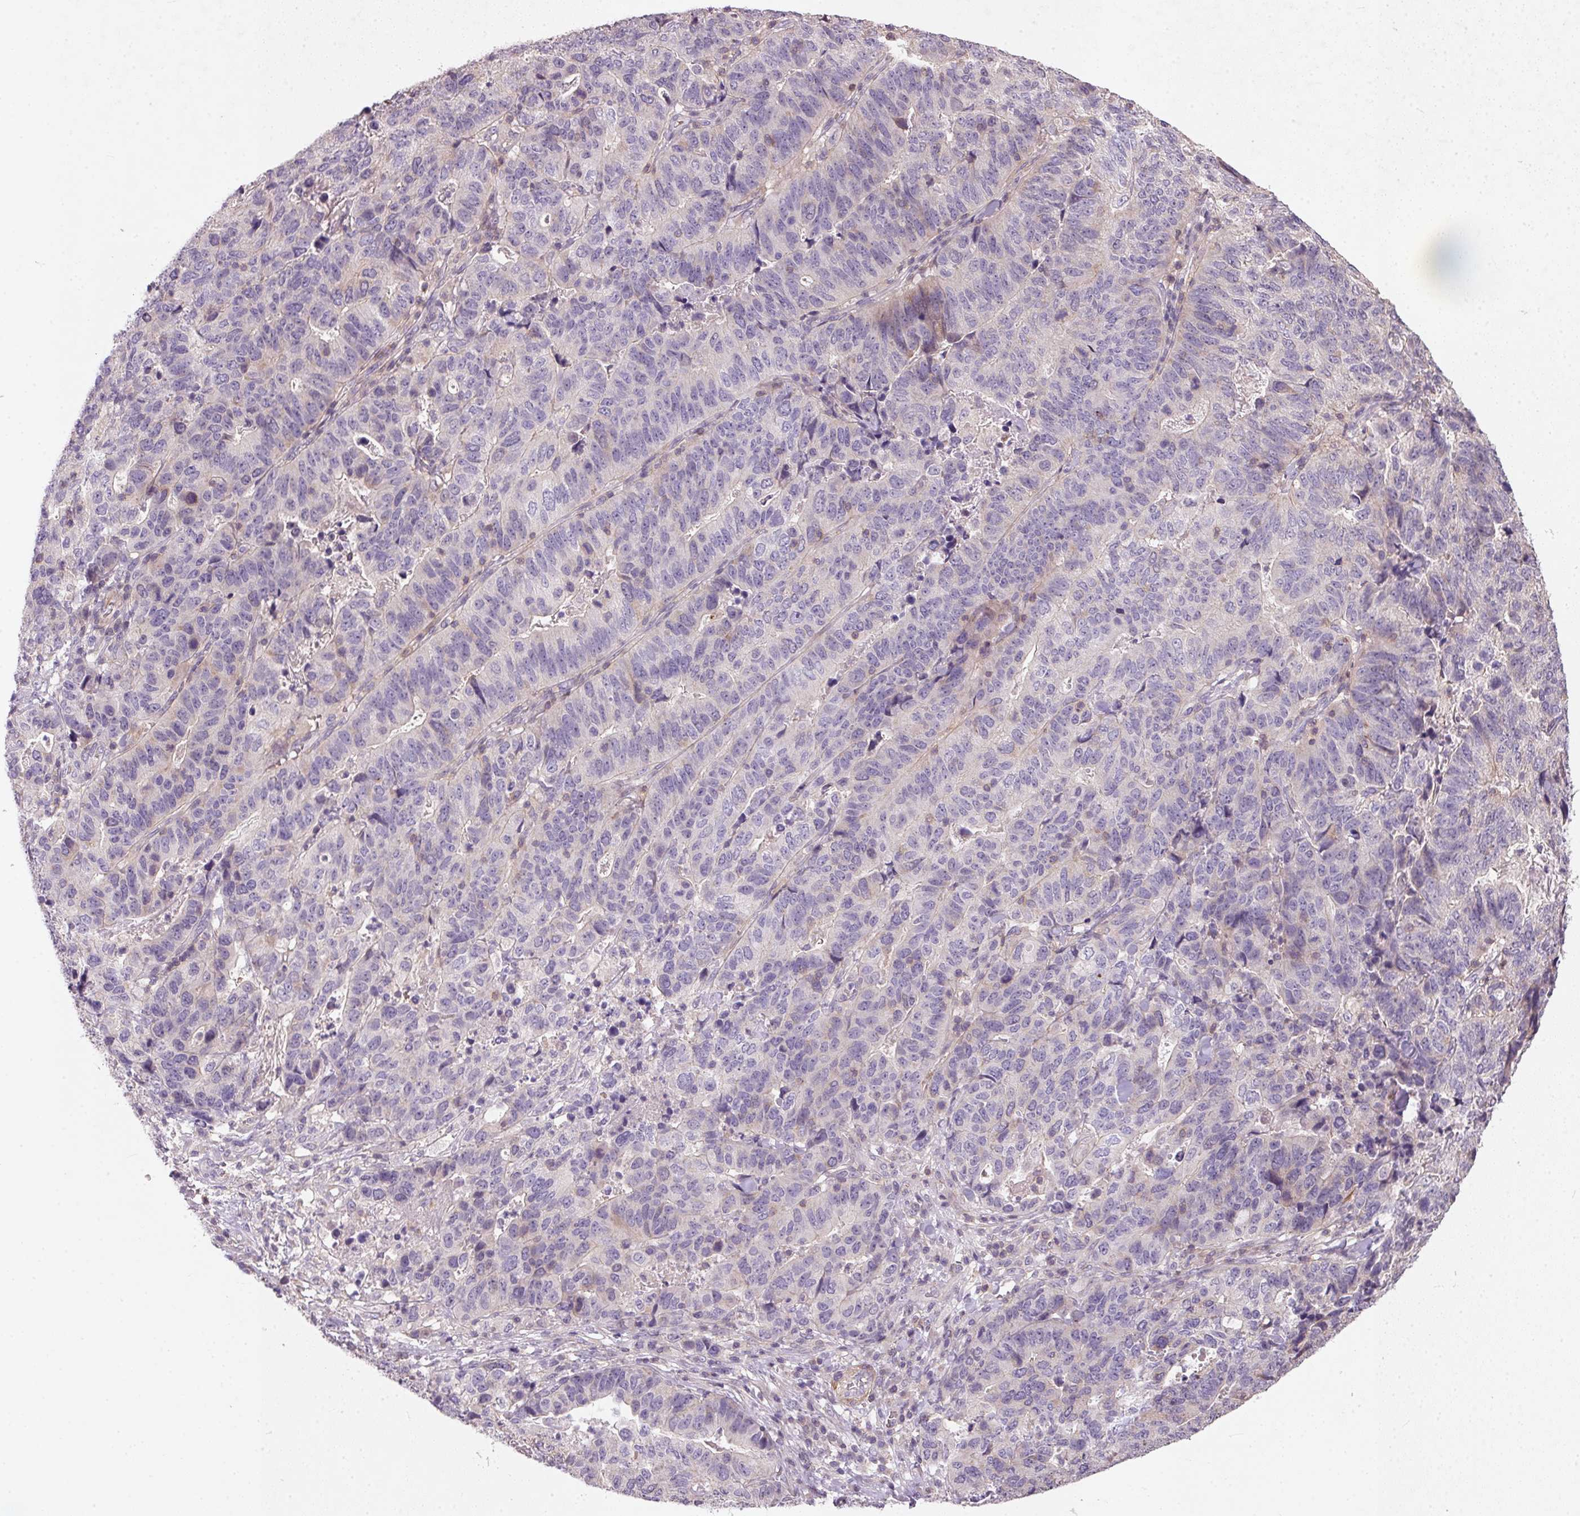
{"staining": {"intensity": "negative", "quantity": "none", "location": "none"}, "tissue": "stomach cancer", "cell_type": "Tumor cells", "image_type": "cancer", "snomed": [{"axis": "morphology", "description": "Adenocarcinoma, NOS"}, {"axis": "topography", "description": "Stomach, upper"}], "caption": "The histopathology image exhibits no significant staining in tumor cells of stomach adenocarcinoma.", "gene": "KCNK15", "patient": {"sex": "female", "age": 67}}